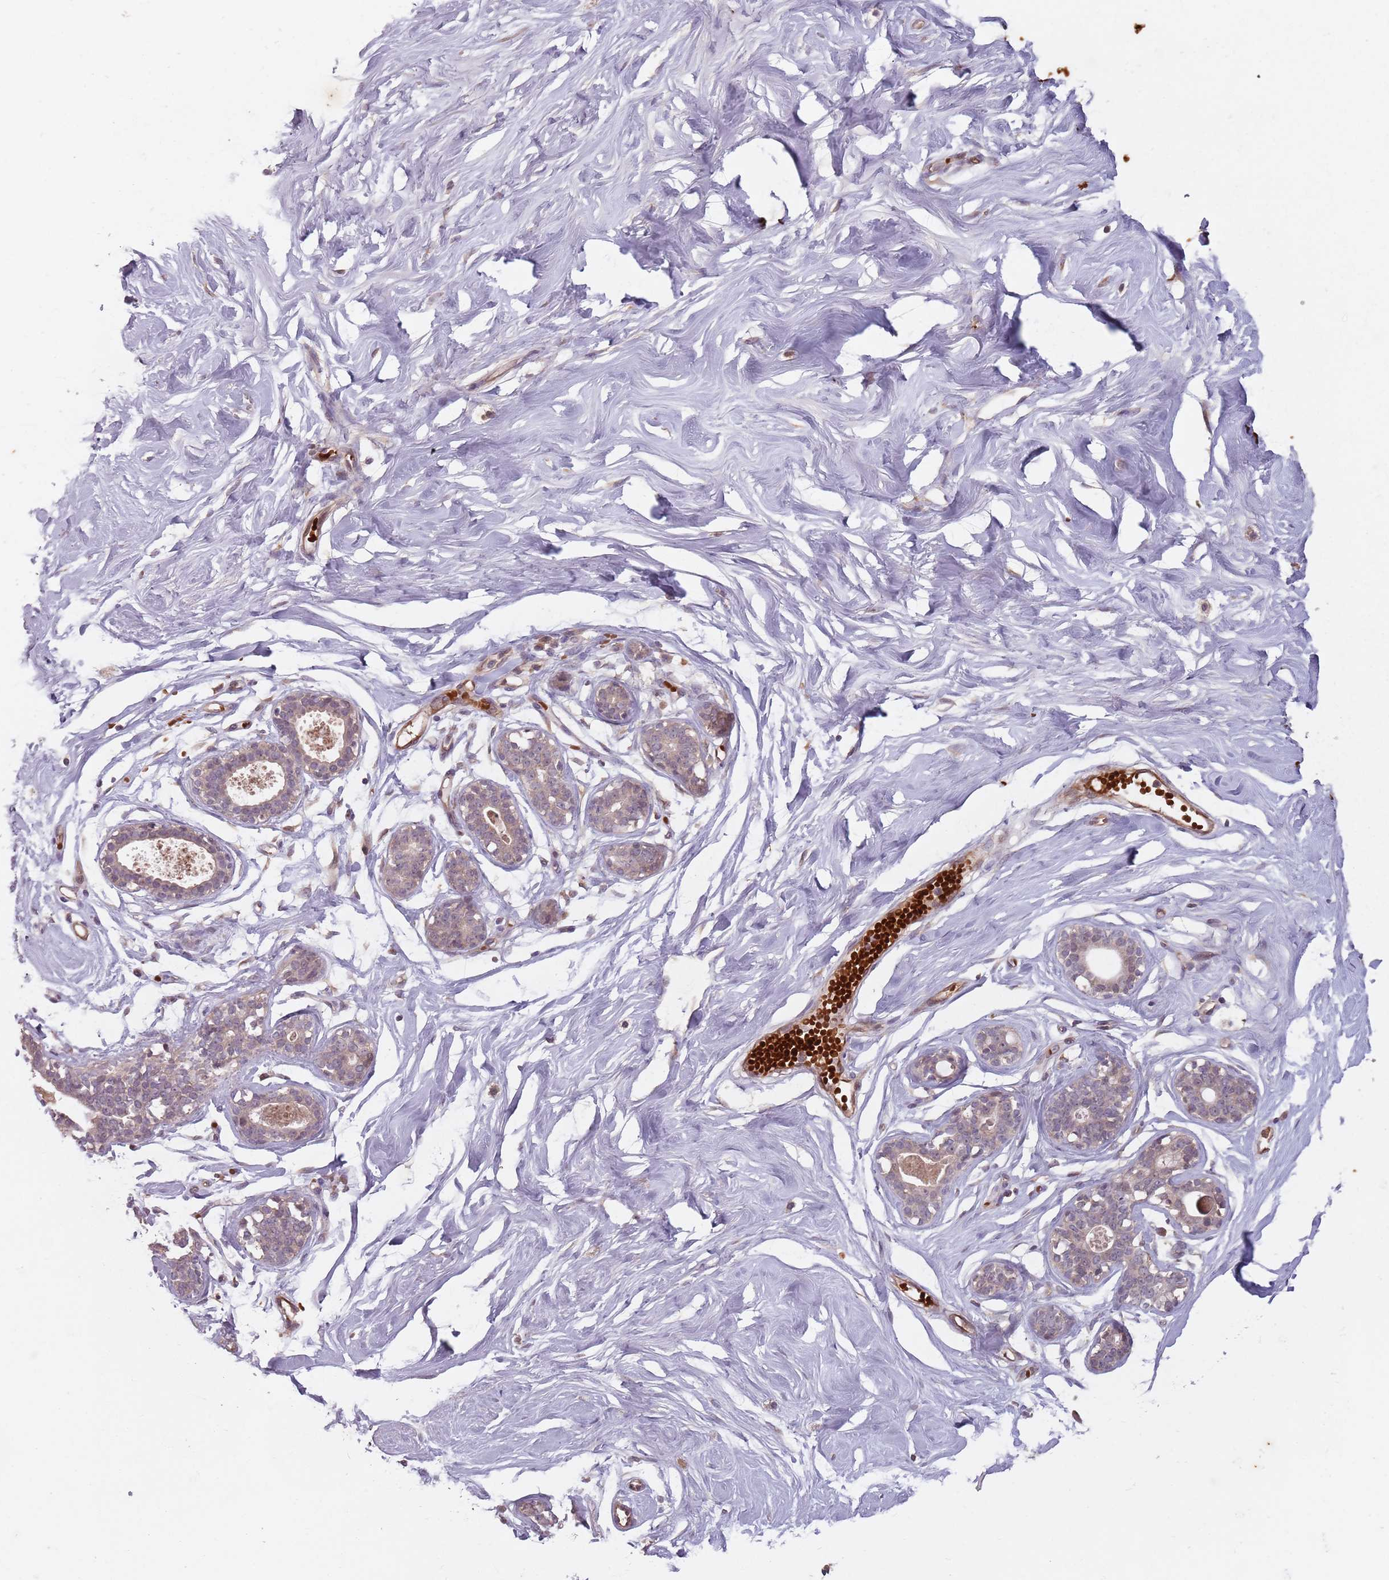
{"staining": {"intensity": "negative", "quantity": "none", "location": "none"}, "tissue": "breast", "cell_type": "Adipocytes", "image_type": "normal", "snomed": [{"axis": "morphology", "description": "Normal tissue, NOS"}, {"axis": "morphology", "description": "Adenoma, NOS"}, {"axis": "topography", "description": "Breast"}], "caption": "IHC of unremarkable human breast exhibits no expression in adipocytes.", "gene": "GPR180", "patient": {"sex": "female", "age": 23}}